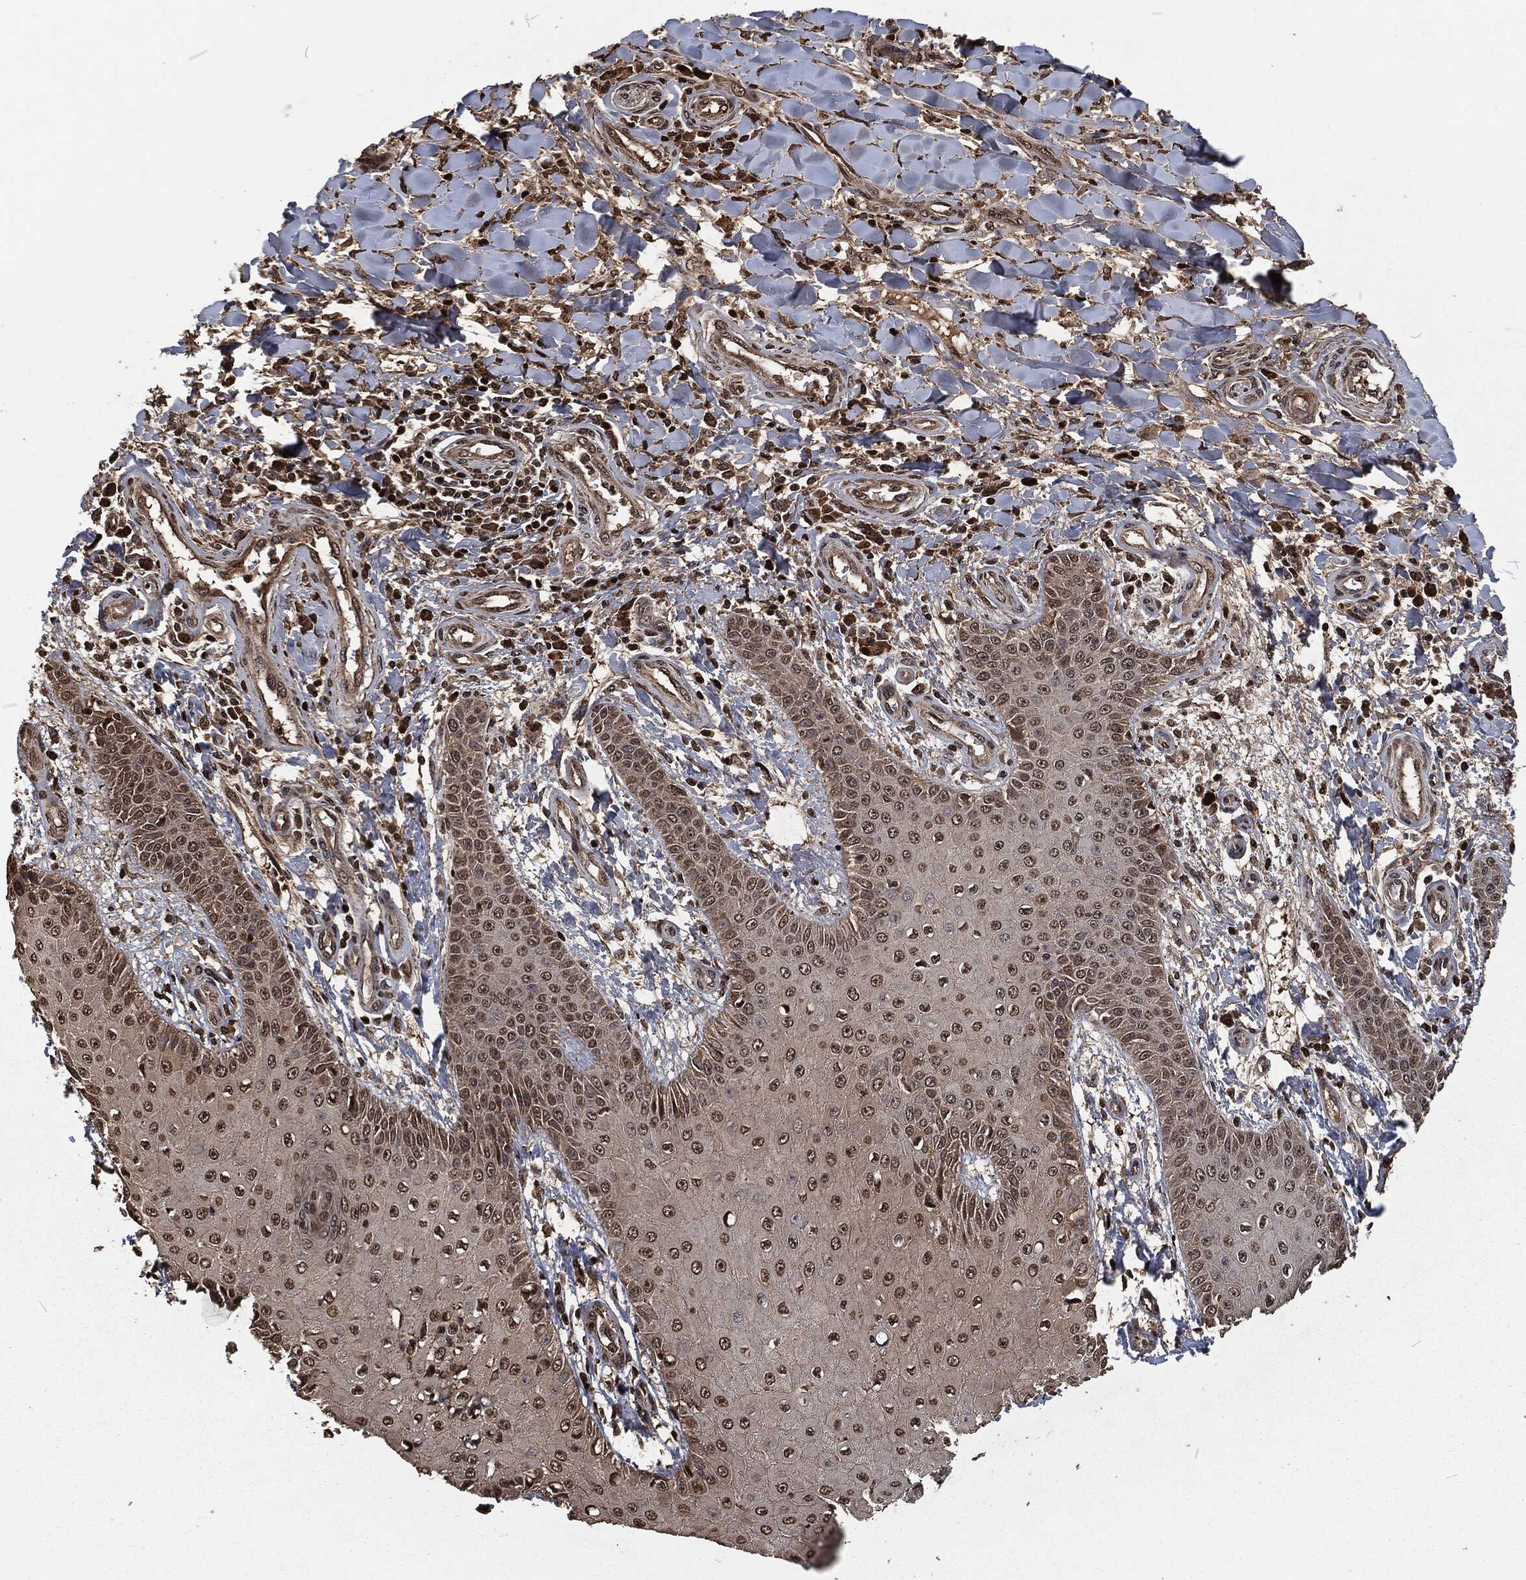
{"staining": {"intensity": "moderate", "quantity": "25%-75%", "location": "nuclear"}, "tissue": "skin cancer", "cell_type": "Tumor cells", "image_type": "cancer", "snomed": [{"axis": "morphology", "description": "Inflammation, NOS"}, {"axis": "morphology", "description": "Squamous cell carcinoma, NOS"}, {"axis": "topography", "description": "Skin"}], "caption": "Tumor cells demonstrate moderate nuclear expression in approximately 25%-75% of cells in skin squamous cell carcinoma.", "gene": "SNAI1", "patient": {"sex": "male", "age": 70}}